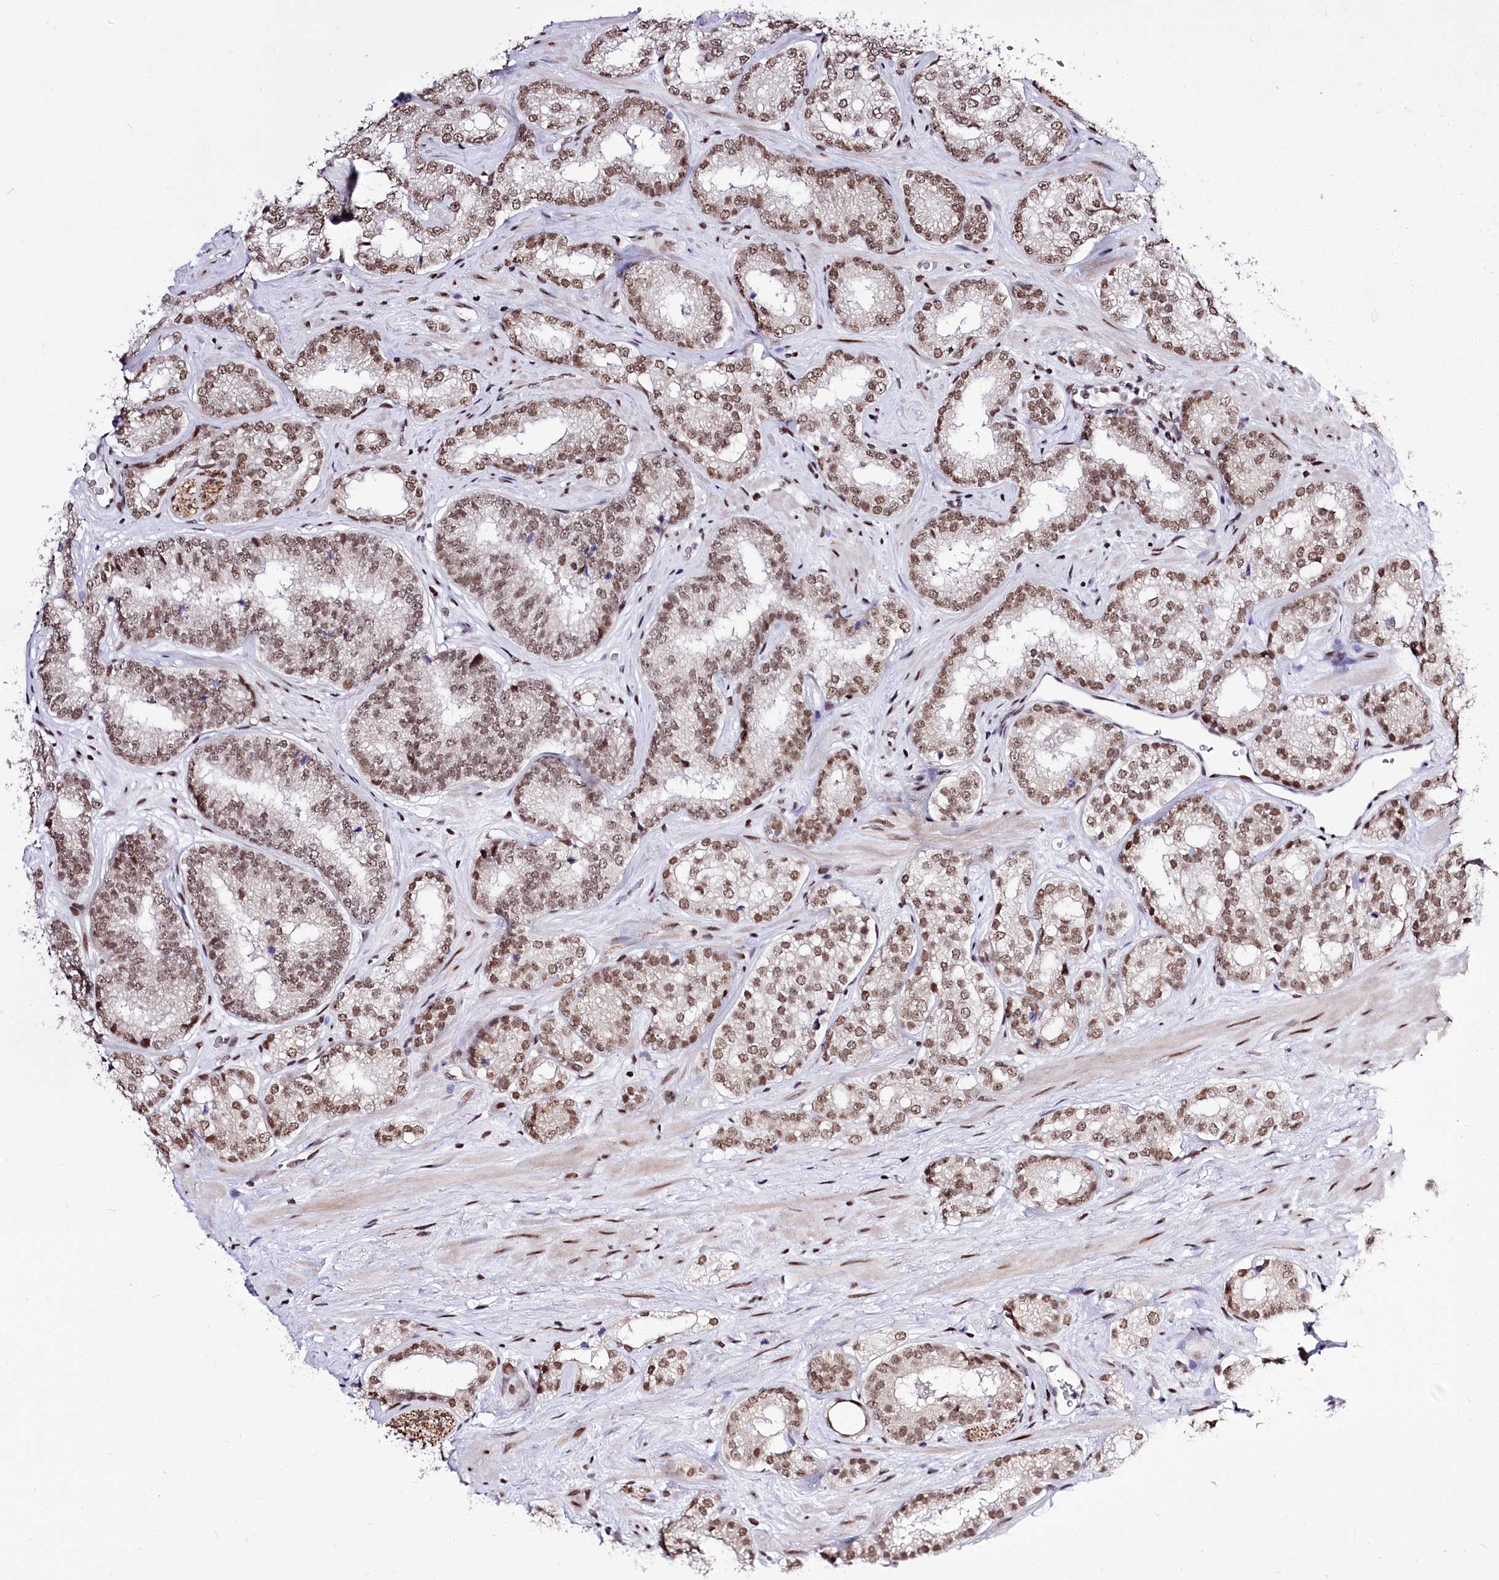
{"staining": {"intensity": "moderate", "quantity": ">75%", "location": "nuclear"}, "tissue": "prostate cancer", "cell_type": "Tumor cells", "image_type": "cancer", "snomed": [{"axis": "morphology", "description": "Normal tissue, NOS"}, {"axis": "morphology", "description": "Adenocarcinoma, High grade"}, {"axis": "topography", "description": "Prostate"}], "caption": "A brown stain labels moderate nuclear expression of a protein in high-grade adenocarcinoma (prostate) tumor cells. The protein is stained brown, and the nuclei are stained in blue (DAB (3,3'-diaminobenzidine) IHC with brightfield microscopy, high magnification).", "gene": "POU4F3", "patient": {"sex": "male", "age": 83}}